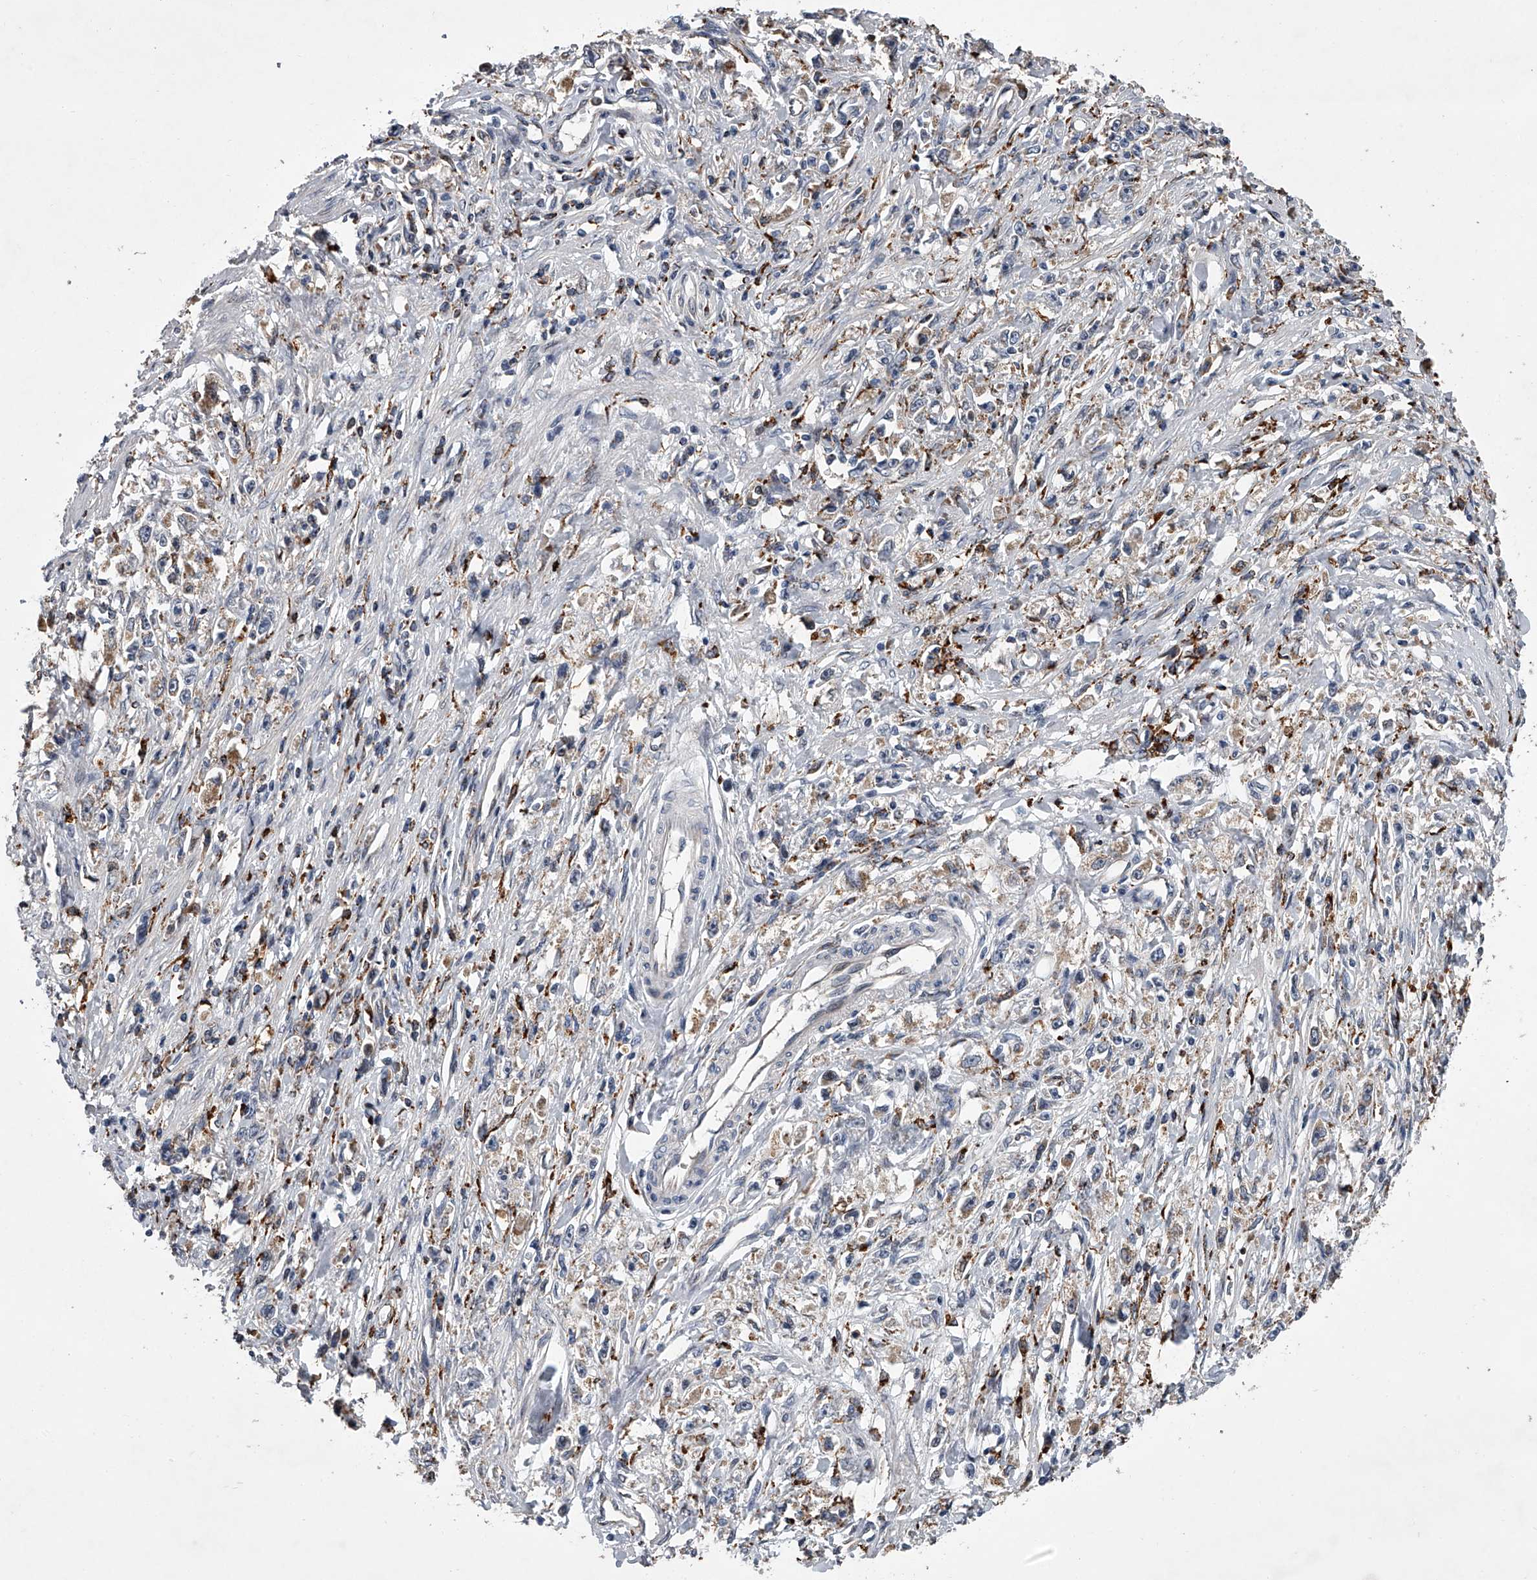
{"staining": {"intensity": "moderate", "quantity": "<25%", "location": "cytoplasmic/membranous"}, "tissue": "stomach cancer", "cell_type": "Tumor cells", "image_type": "cancer", "snomed": [{"axis": "morphology", "description": "Adenocarcinoma, NOS"}, {"axis": "topography", "description": "Stomach"}], "caption": "The micrograph displays immunohistochemical staining of stomach cancer (adenocarcinoma). There is moderate cytoplasmic/membranous expression is present in about <25% of tumor cells. (DAB (3,3'-diaminobenzidine) IHC, brown staining for protein, blue staining for nuclei).", "gene": "TRIM8", "patient": {"sex": "female", "age": 59}}